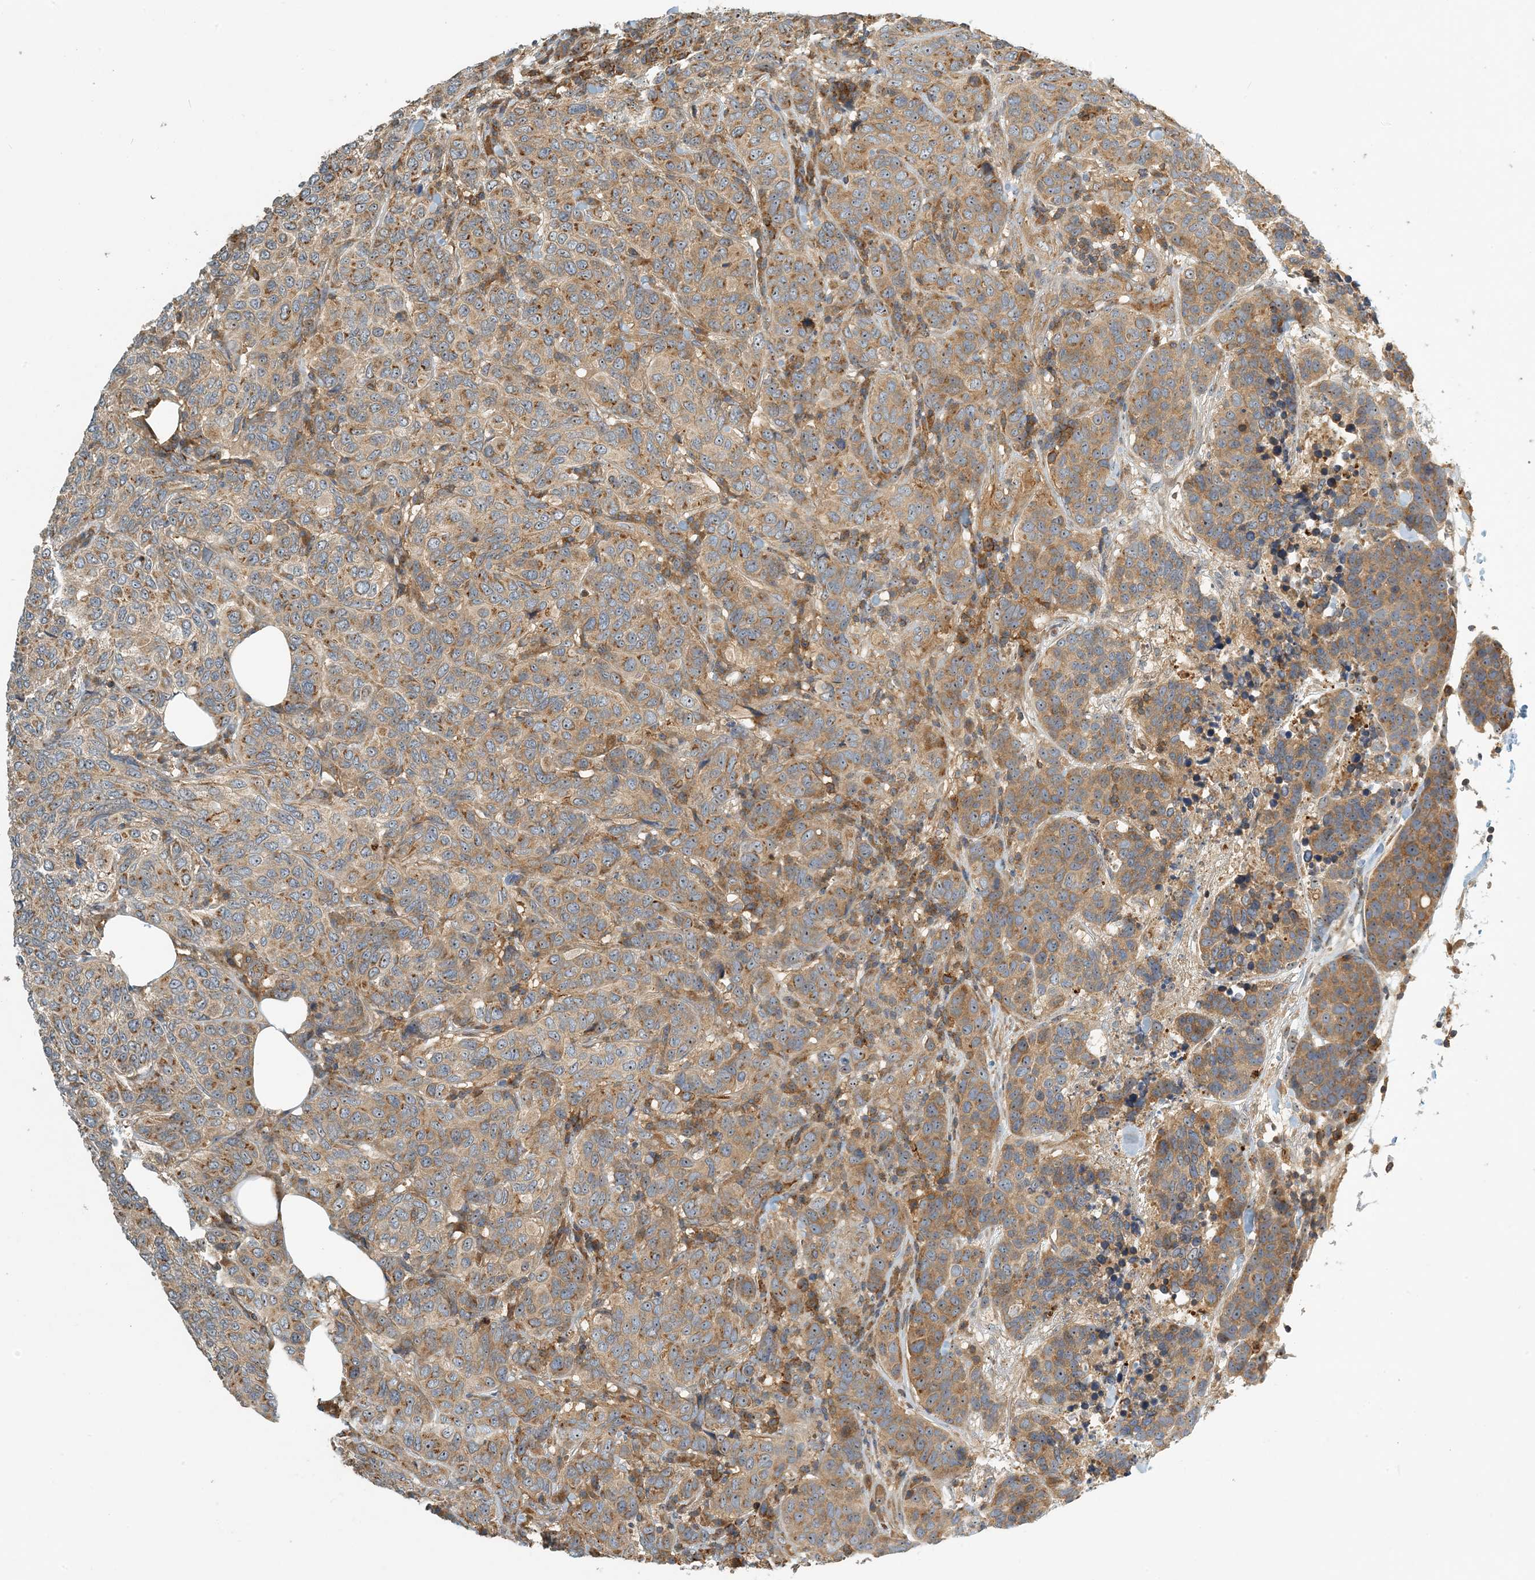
{"staining": {"intensity": "moderate", "quantity": ">75%", "location": "cytoplasmic/membranous"}, "tissue": "breast cancer", "cell_type": "Tumor cells", "image_type": "cancer", "snomed": [{"axis": "morphology", "description": "Duct carcinoma"}, {"axis": "topography", "description": "Breast"}], "caption": "Immunohistochemistry (IHC) photomicrograph of breast cancer stained for a protein (brown), which reveals medium levels of moderate cytoplasmic/membranous positivity in about >75% of tumor cells.", "gene": "COLEC11", "patient": {"sex": "female", "age": 55}}